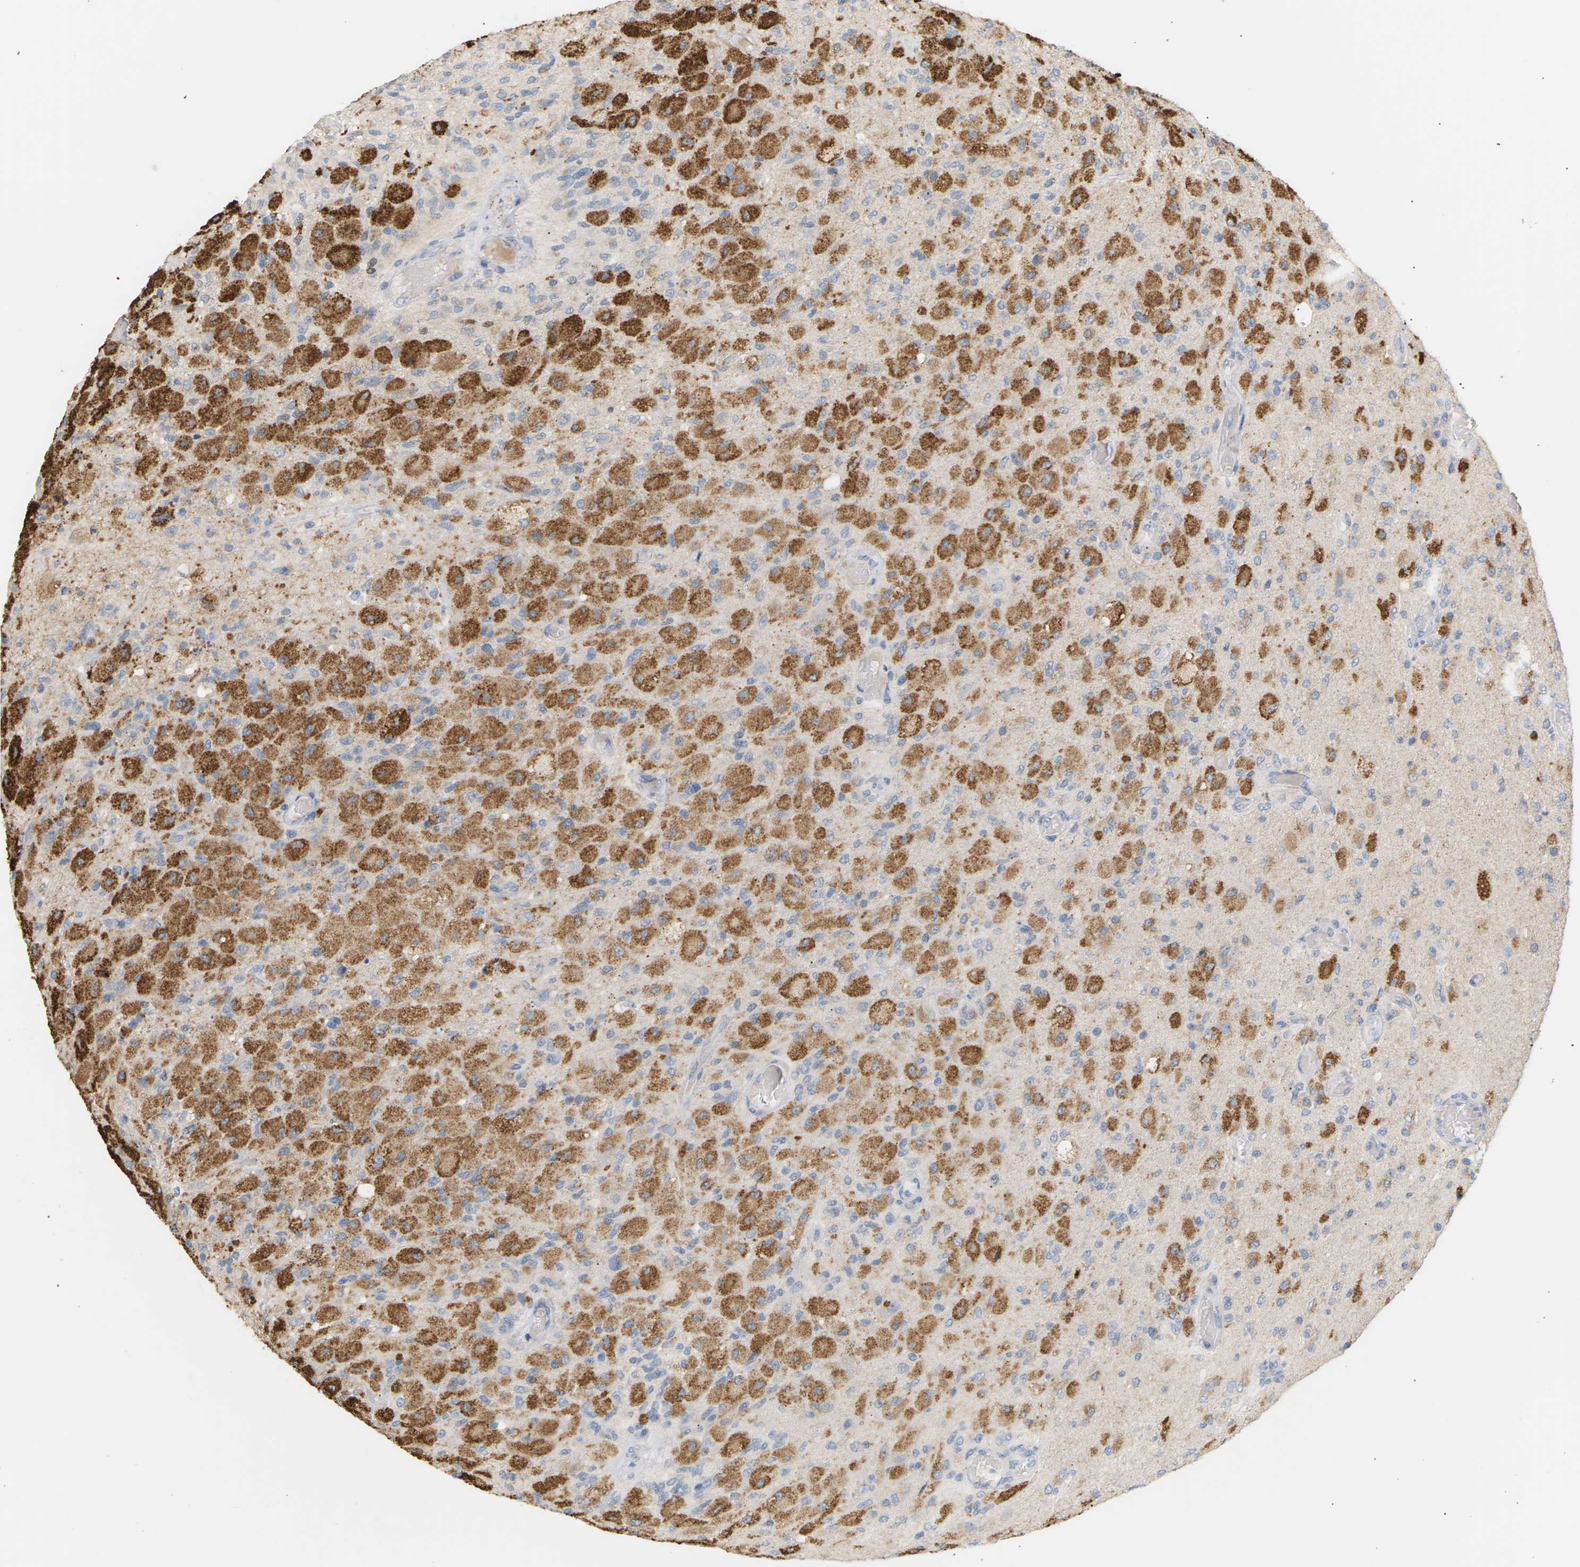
{"staining": {"intensity": "strong", "quantity": "<25%", "location": "cytoplasmic/membranous"}, "tissue": "glioma", "cell_type": "Tumor cells", "image_type": "cancer", "snomed": [{"axis": "morphology", "description": "Normal tissue, NOS"}, {"axis": "morphology", "description": "Glioma, malignant, High grade"}, {"axis": "topography", "description": "Cerebral cortex"}], "caption": "Brown immunohistochemical staining in glioma reveals strong cytoplasmic/membranous staining in about <25% of tumor cells.", "gene": "CLU", "patient": {"sex": "male", "age": 77}}